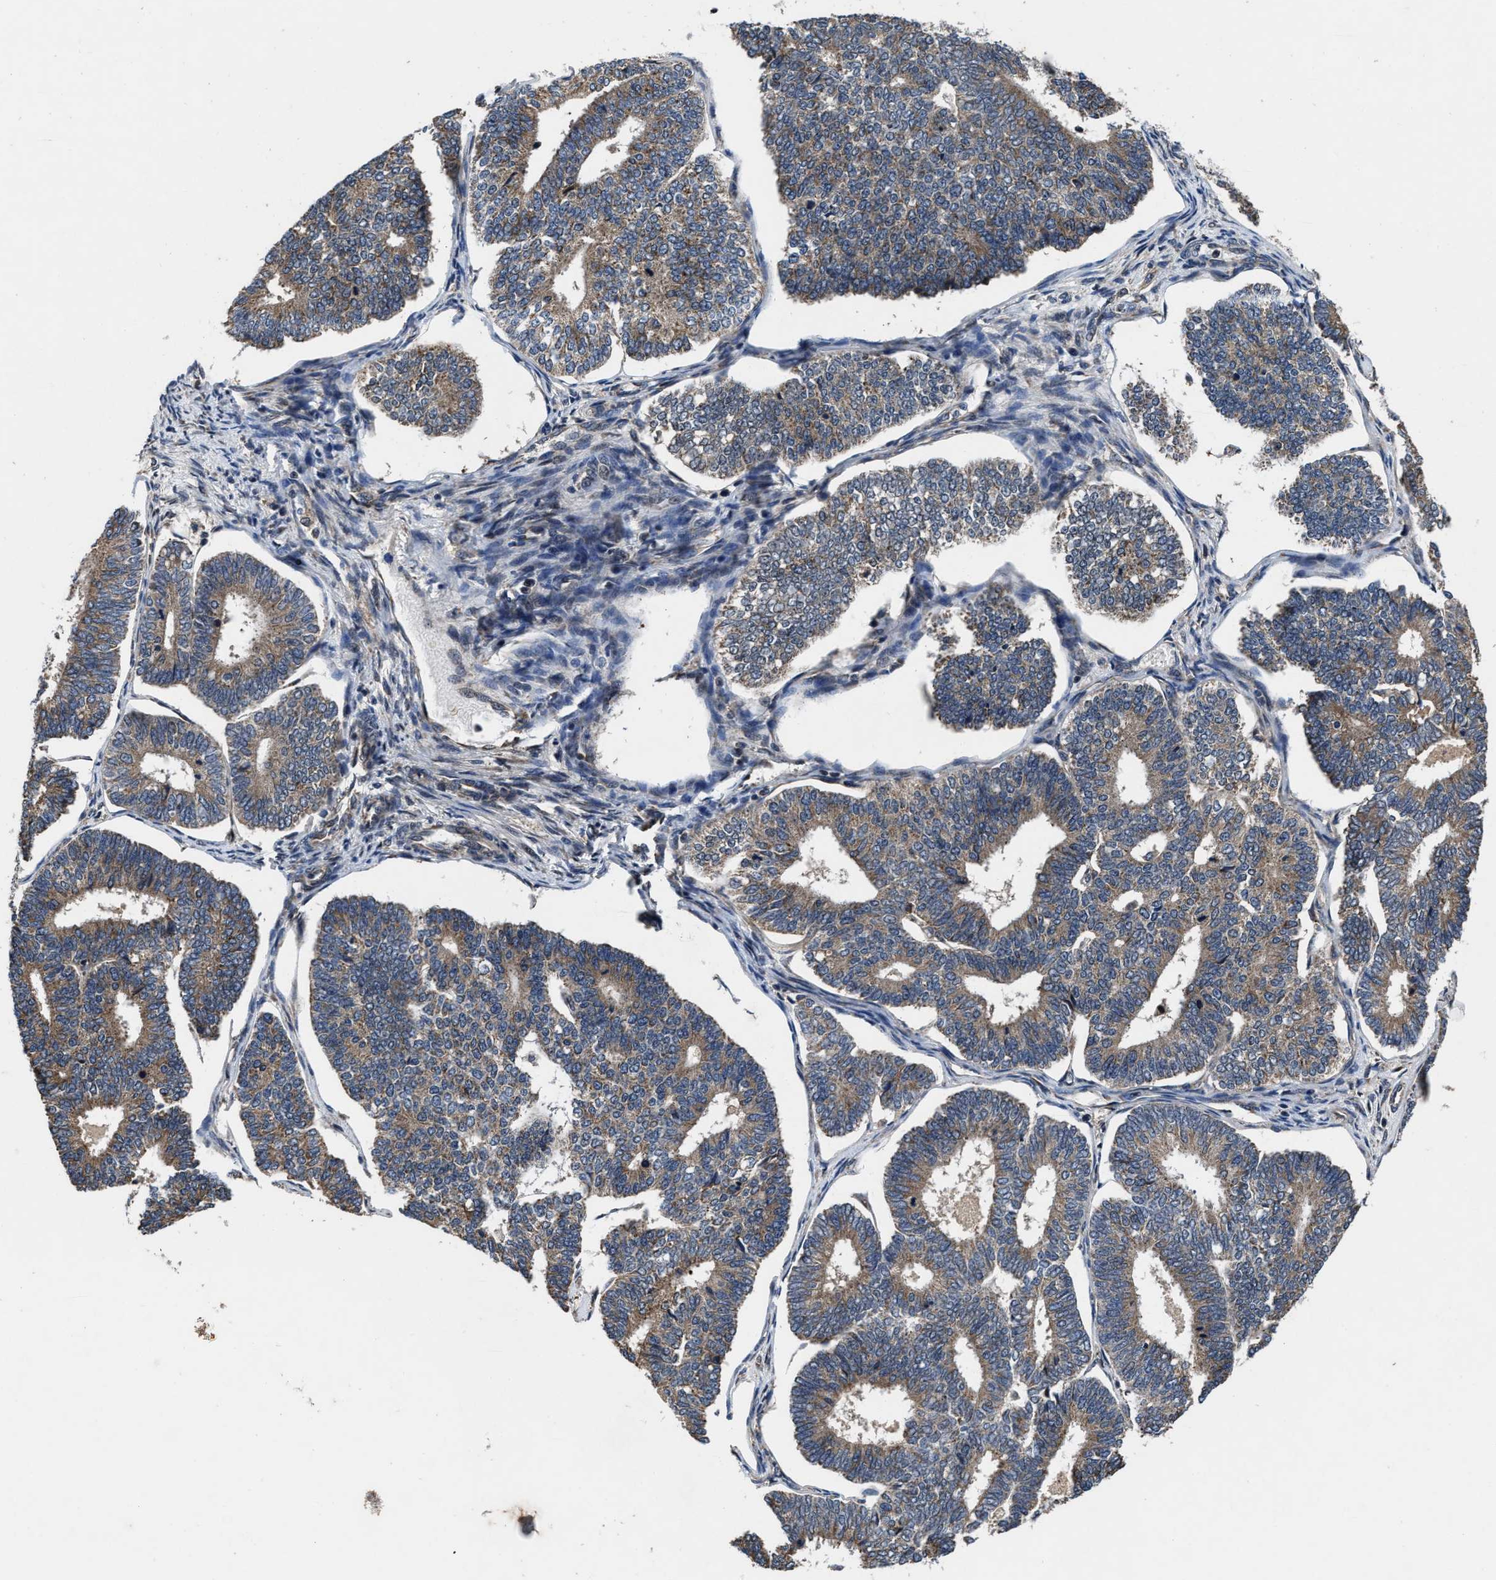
{"staining": {"intensity": "moderate", "quantity": ">75%", "location": "cytoplasmic/membranous"}, "tissue": "endometrial cancer", "cell_type": "Tumor cells", "image_type": "cancer", "snomed": [{"axis": "morphology", "description": "Adenocarcinoma, NOS"}, {"axis": "topography", "description": "Endometrium"}], "caption": "Immunohistochemical staining of endometrial cancer (adenocarcinoma) displays medium levels of moderate cytoplasmic/membranous staining in approximately >75% of tumor cells. (Brightfield microscopy of DAB IHC at high magnification).", "gene": "TMEM53", "patient": {"sex": "female", "age": 70}}